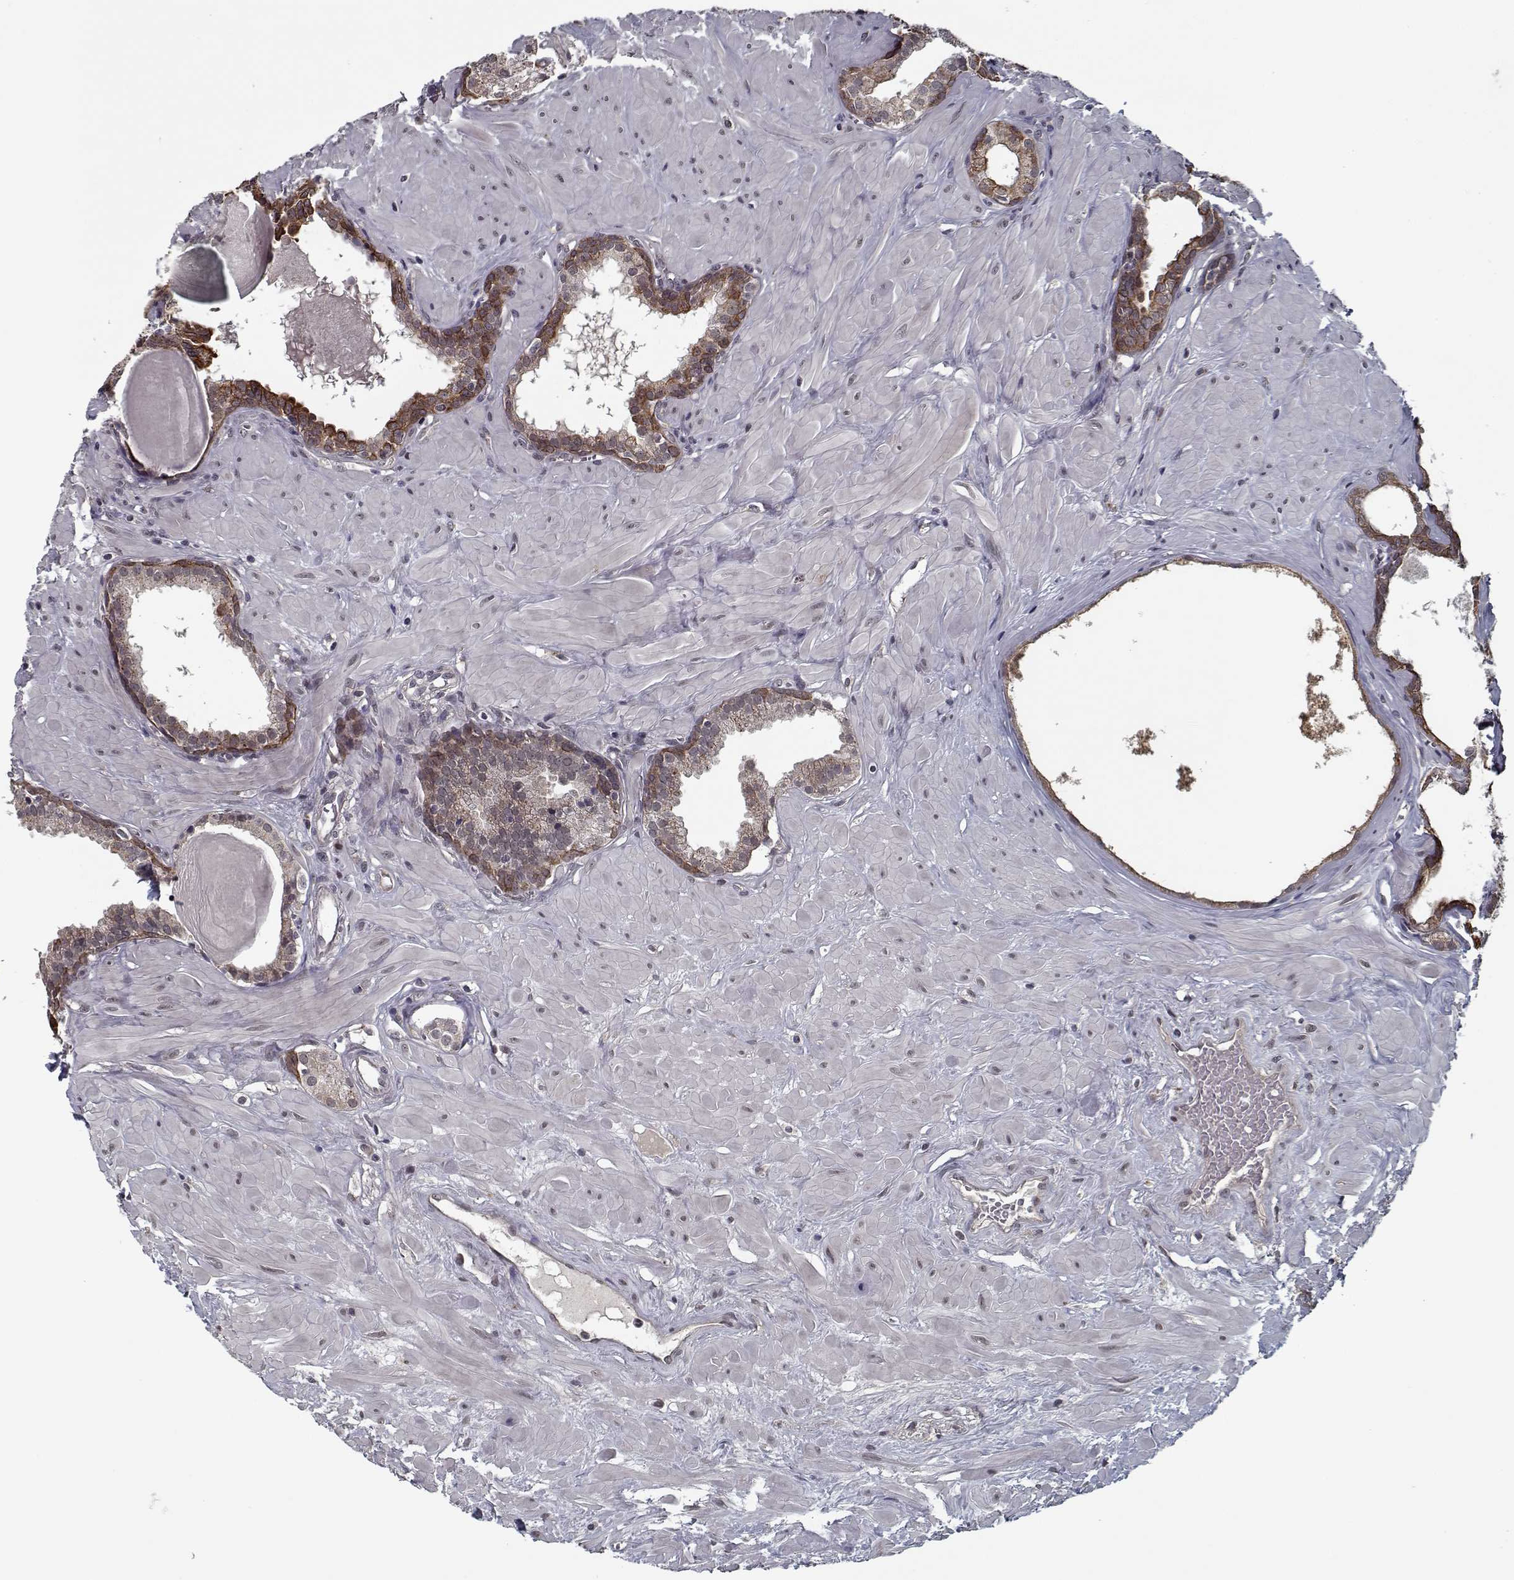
{"staining": {"intensity": "moderate", "quantity": "25%-75%", "location": "cytoplasmic/membranous"}, "tissue": "prostate", "cell_type": "Glandular cells", "image_type": "normal", "snomed": [{"axis": "morphology", "description": "Normal tissue, NOS"}, {"axis": "topography", "description": "Prostate"}], "caption": "A micrograph of human prostate stained for a protein demonstrates moderate cytoplasmic/membranous brown staining in glandular cells. (DAB IHC, brown staining for protein, blue staining for nuclei).", "gene": "NLK", "patient": {"sex": "male", "age": 48}}